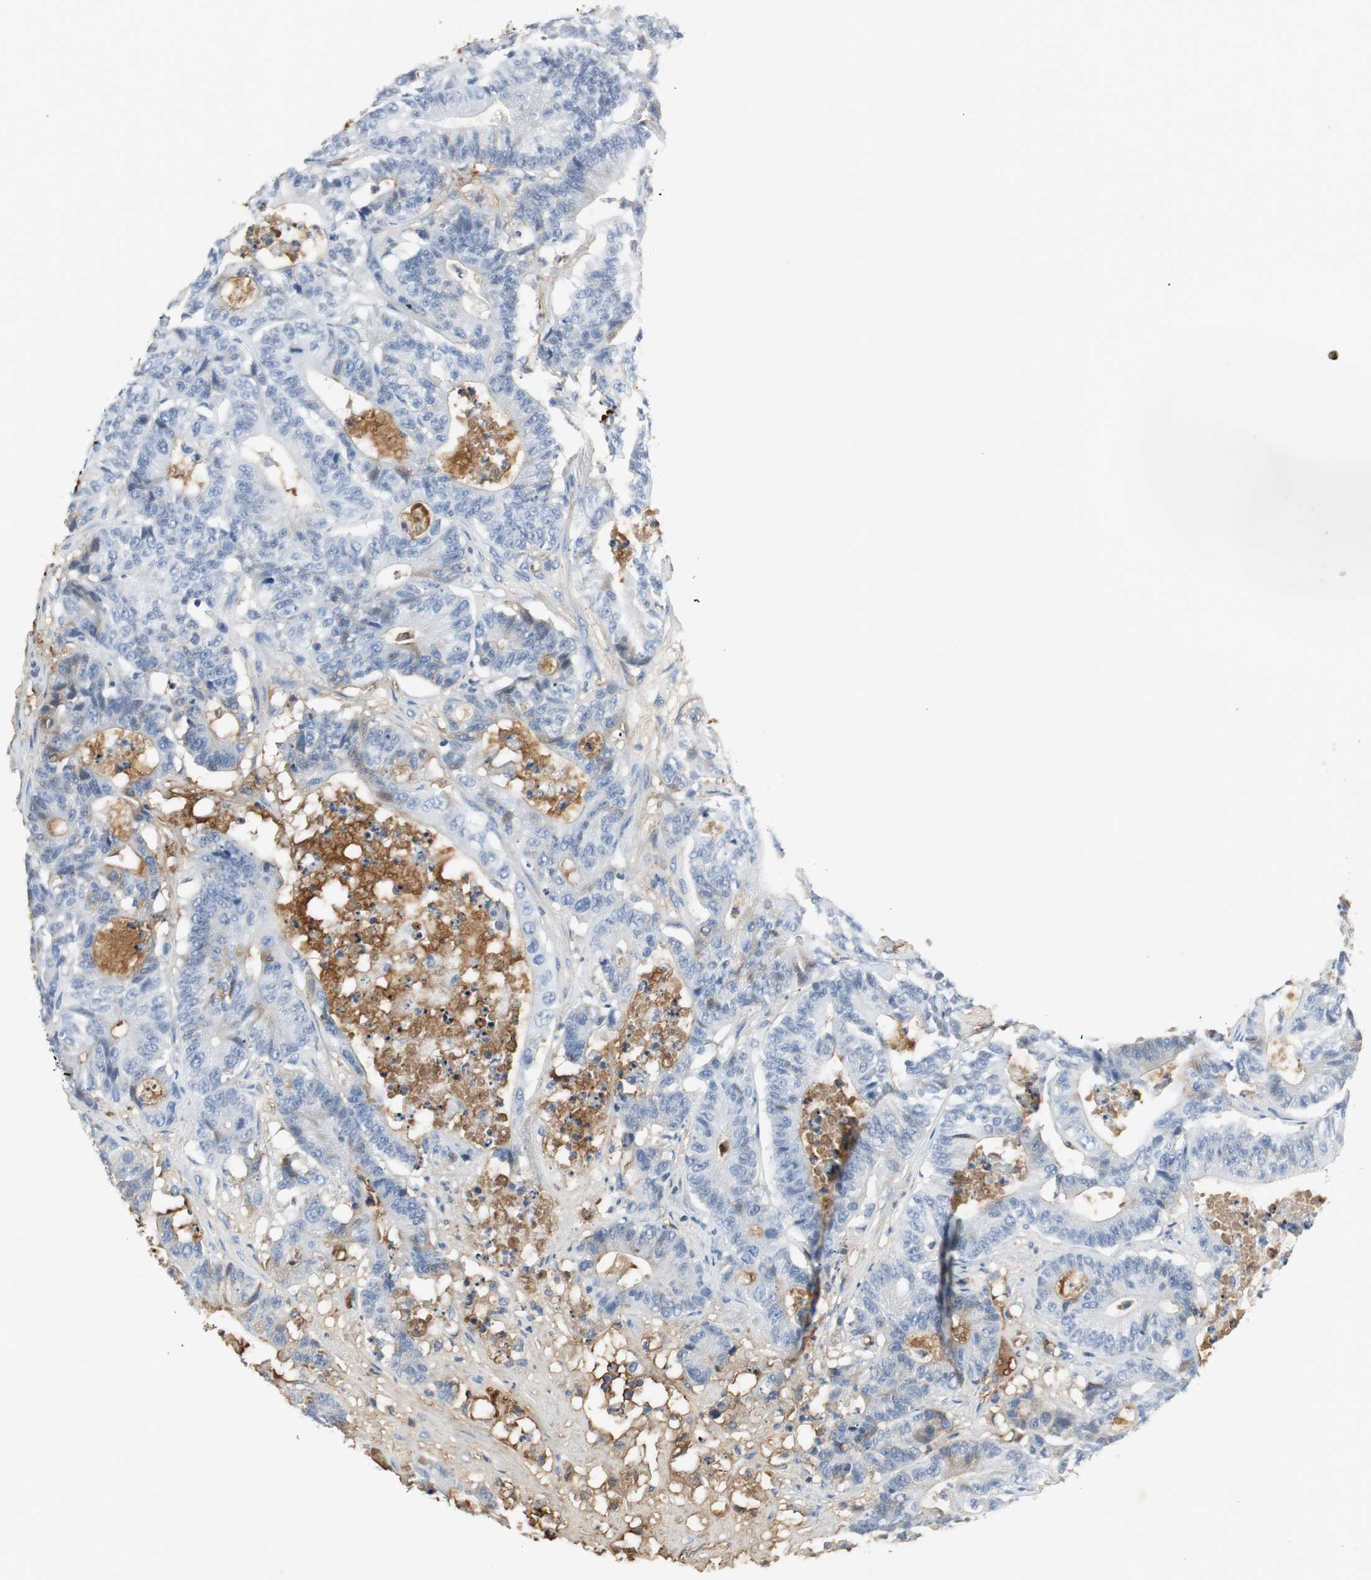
{"staining": {"intensity": "negative", "quantity": "none", "location": "none"}, "tissue": "colorectal cancer", "cell_type": "Tumor cells", "image_type": "cancer", "snomed": [{"axis": "morphology", "description": "Adenocarcinoma, NOS"}, {"axis": "topography", "description": "Colon"}], "caption": "A micrograph of human colorectal cancer (adenocarcinoma) is negative for staining in tumor cells.", "gene": "IGHA1", "patient": {"sex": "female", "age": 84}}